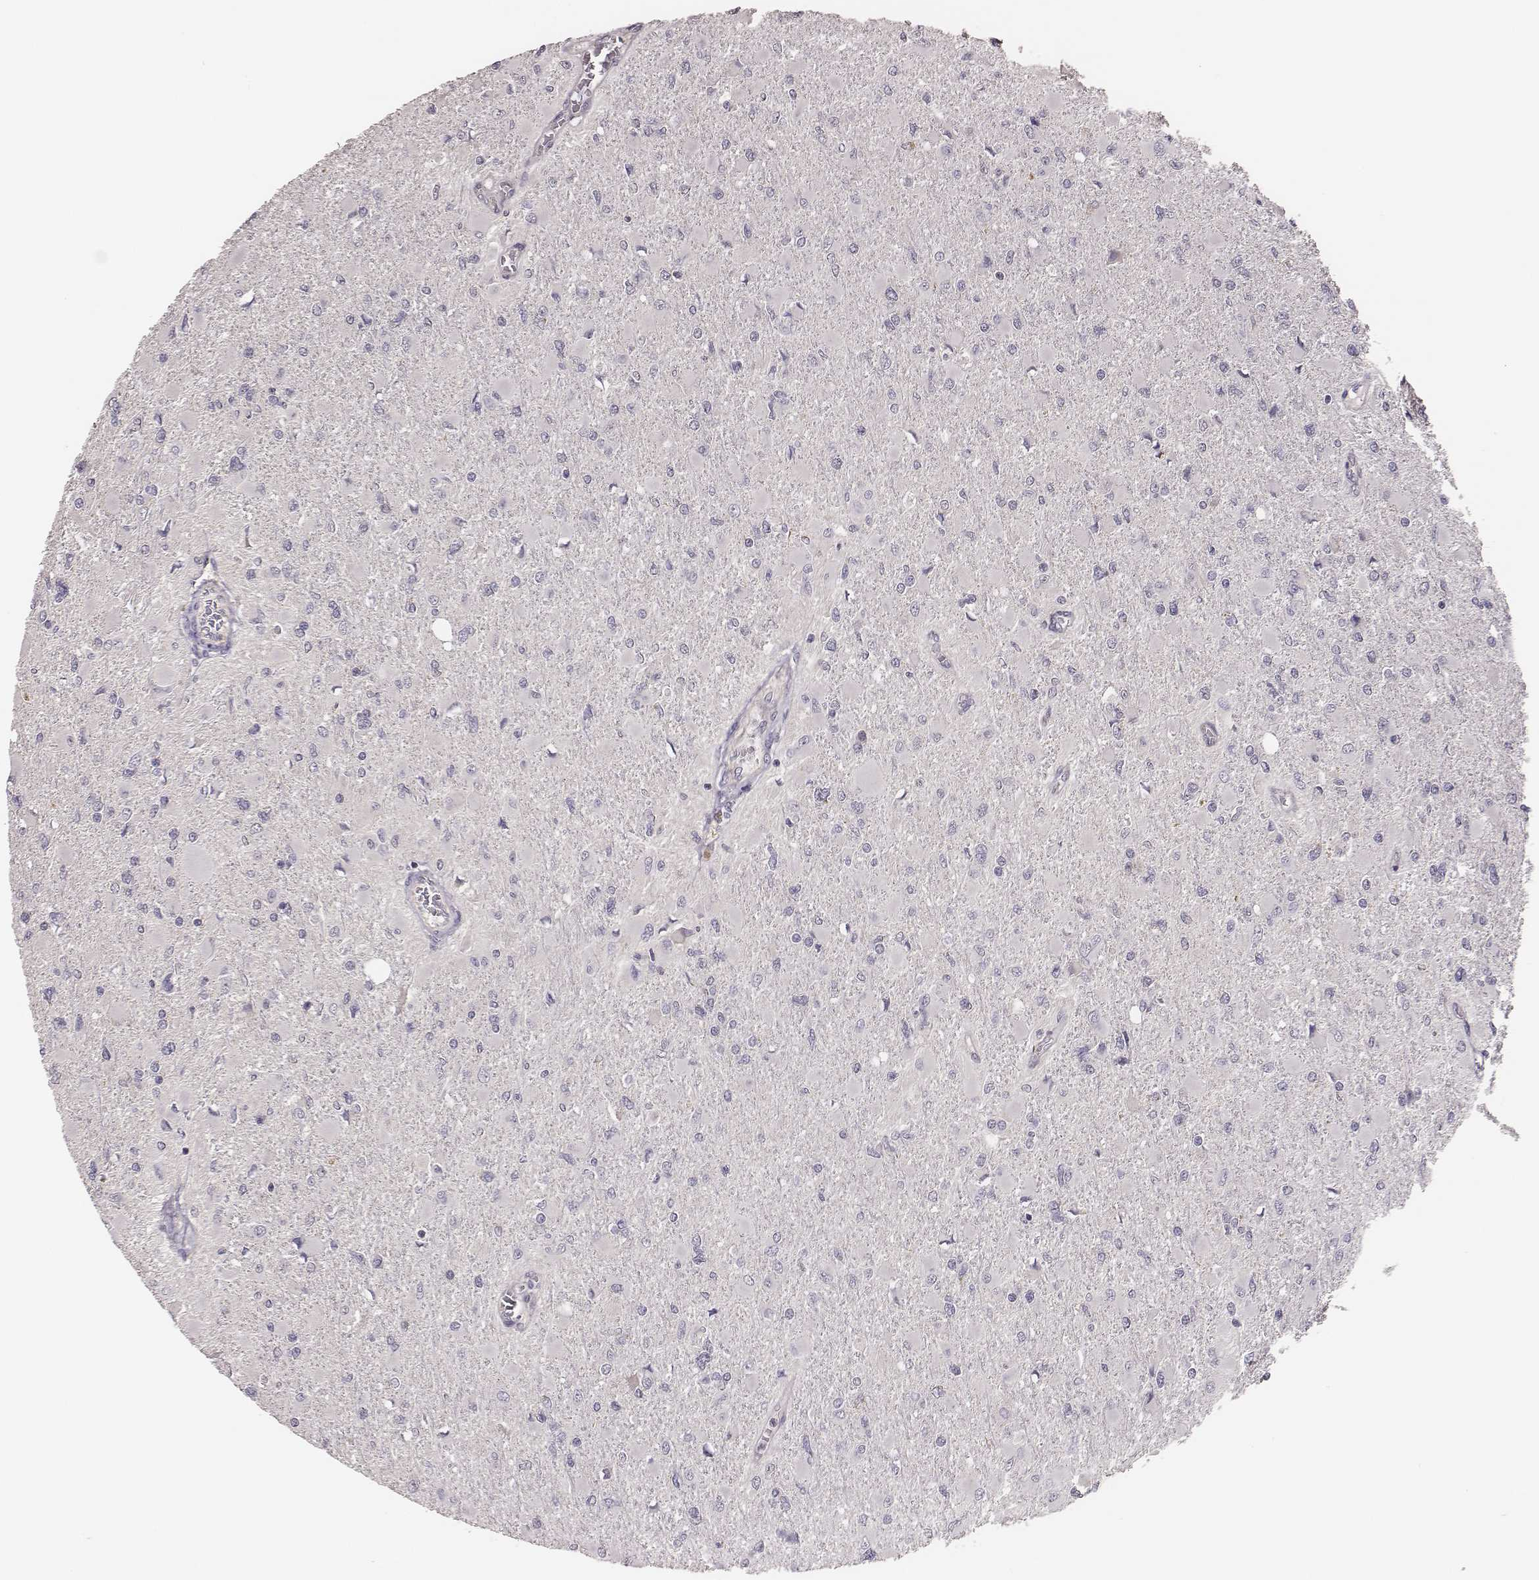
{"staining": {"intensity": "negative", "quantity": "none", "location": "none"}, "tissue": "glioma", "cell_type": "Tumor cells", "image_type": "cancer", "snomed": [{"axis": "morphology", "description": "Glioma, malignant, High grade"}, {"axis": "topography", "description": "Cerebral cortex"}], "caption": "An immunohistochemistry image of glioma is shown. There is no staining in tumor cells of glioma.", "gene": "HAVCR1", "patient": {"sex": "female", "age": 36}}